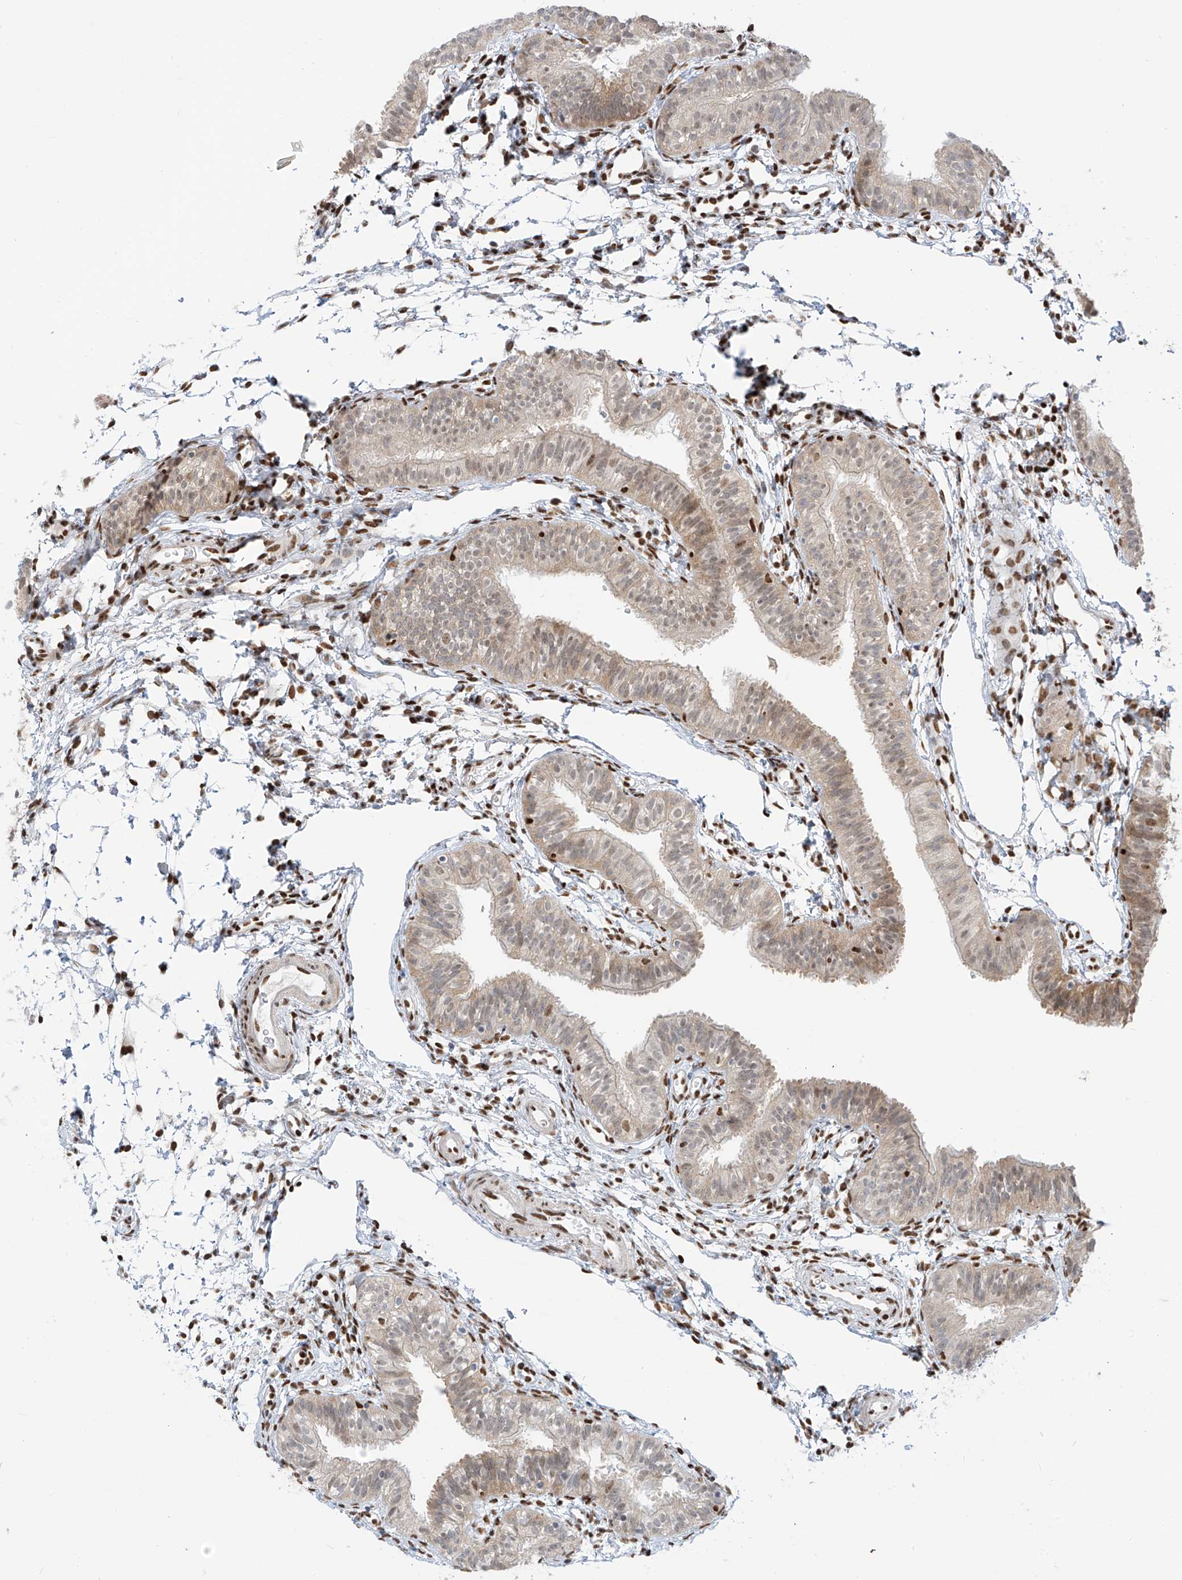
{"staining": {"intensity": "moderate", "quantity": ">75%", "location": "cytoplasmic/membranous,nuclear"}, "tissue": "fallopian tube", "cell_type": "Glandular cells", "image_type": "normal", "snomed": [{"axis": "morphology", "description": "Normal tissue, NOS"}, {"axis": "topography", "description": "Fallopian tube"}], "caption": "A high-resolution micrograph shows immunohistochemistry (IHC) staining of benign fallopian tube, which exhibits moderate cytoplasmic/membranous,nuclear staining in approximately >75% of glandular cells.", "gene": "PM20D2", "patient": {"sex": "female", "age": 35}}